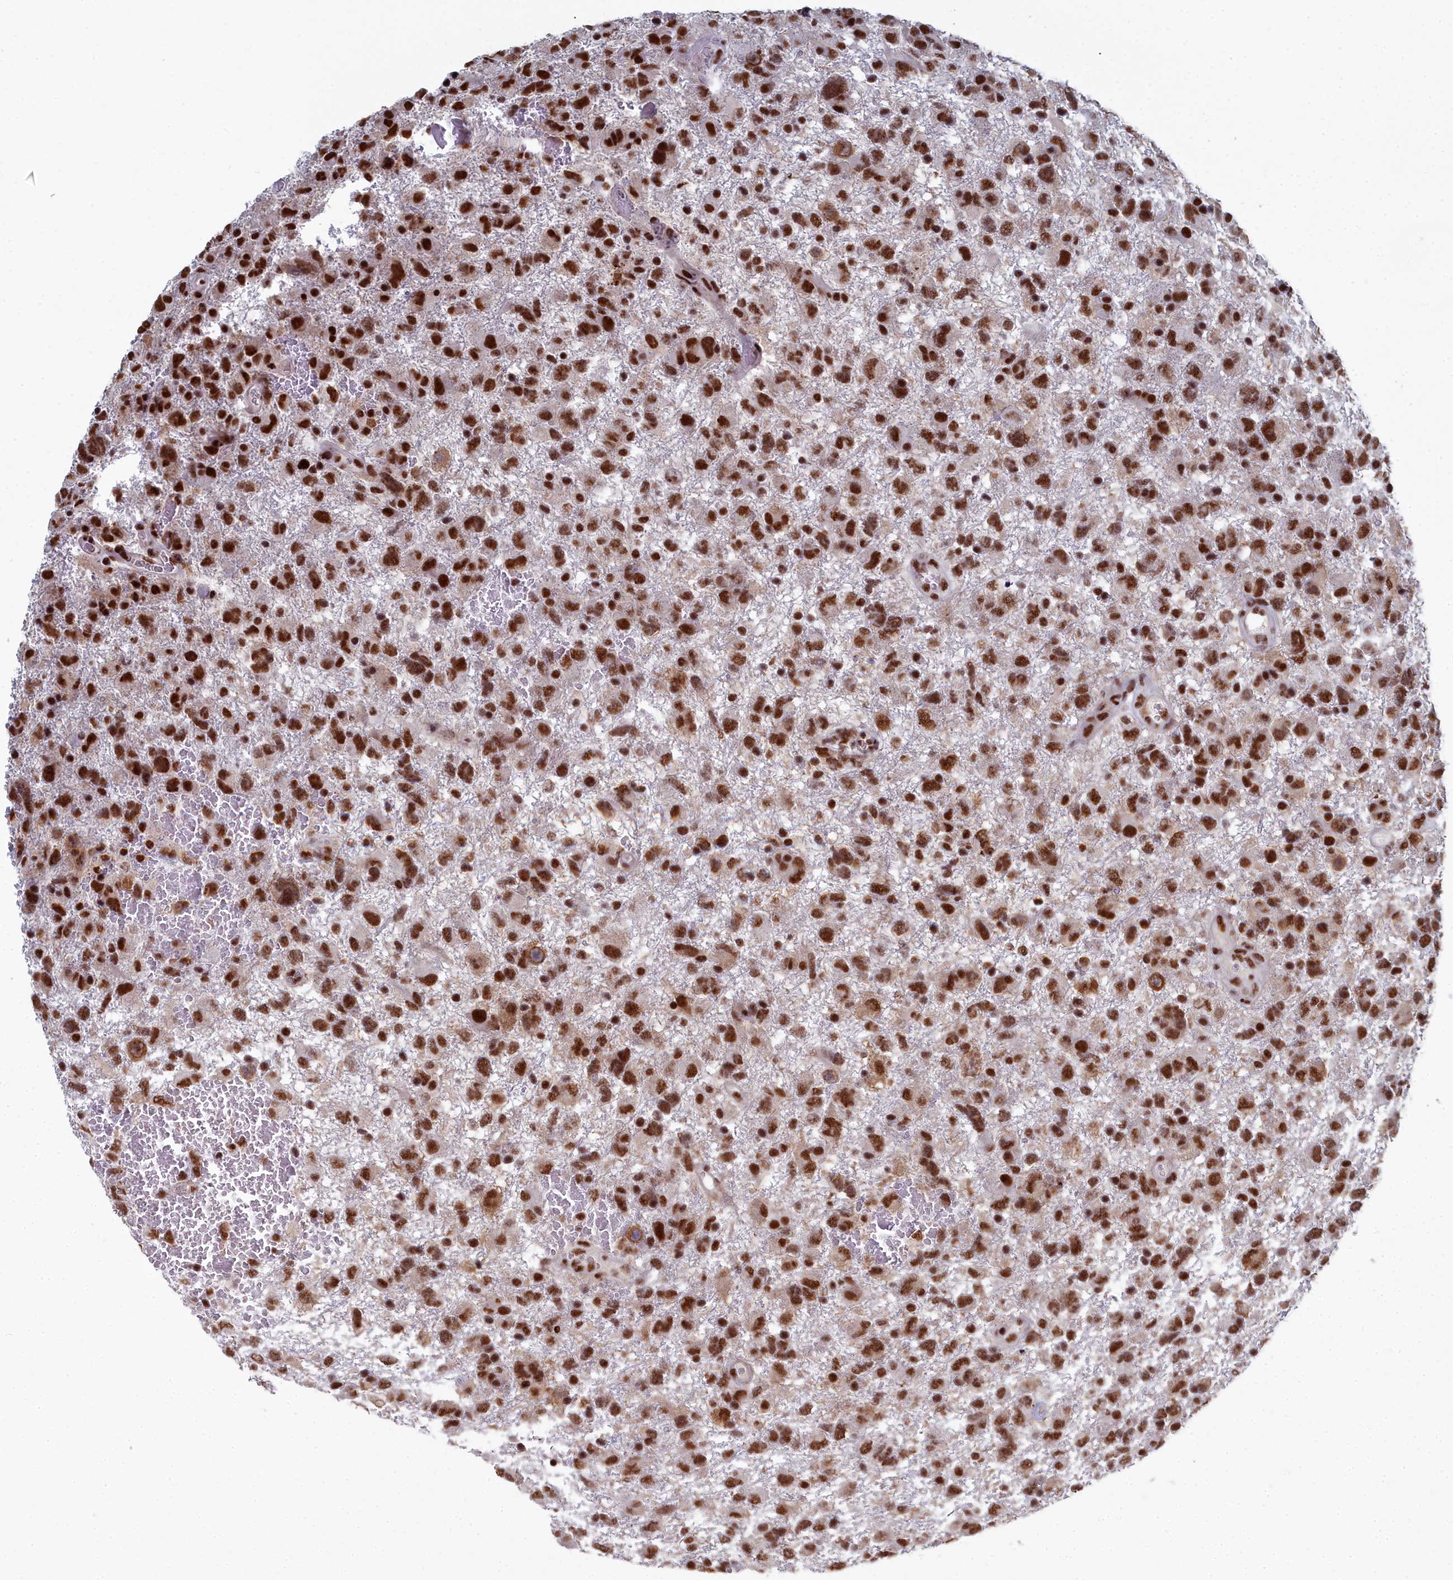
{"staining": {"intensity": "strong", "quantity": ">75%", "location": "nuclear"}, "tissue": "glioma", "cell_type": "Tumor cells", "image_type": "cancer", "snomed": [{"axis": "morphology", "description": "Glioma, malignant, High grade"}, {"axis": "topography", "description": "Brain"}], "caption": "Glioma was stained to show a protein in brown. There is high levels of strong nuclear positivity in about >75% of tumor cells. (brown staining indicates protein expression, while blue staining denotes nuclei).", "gene": "SF3B3", "patient": {"sex": "male", "age": 61}}